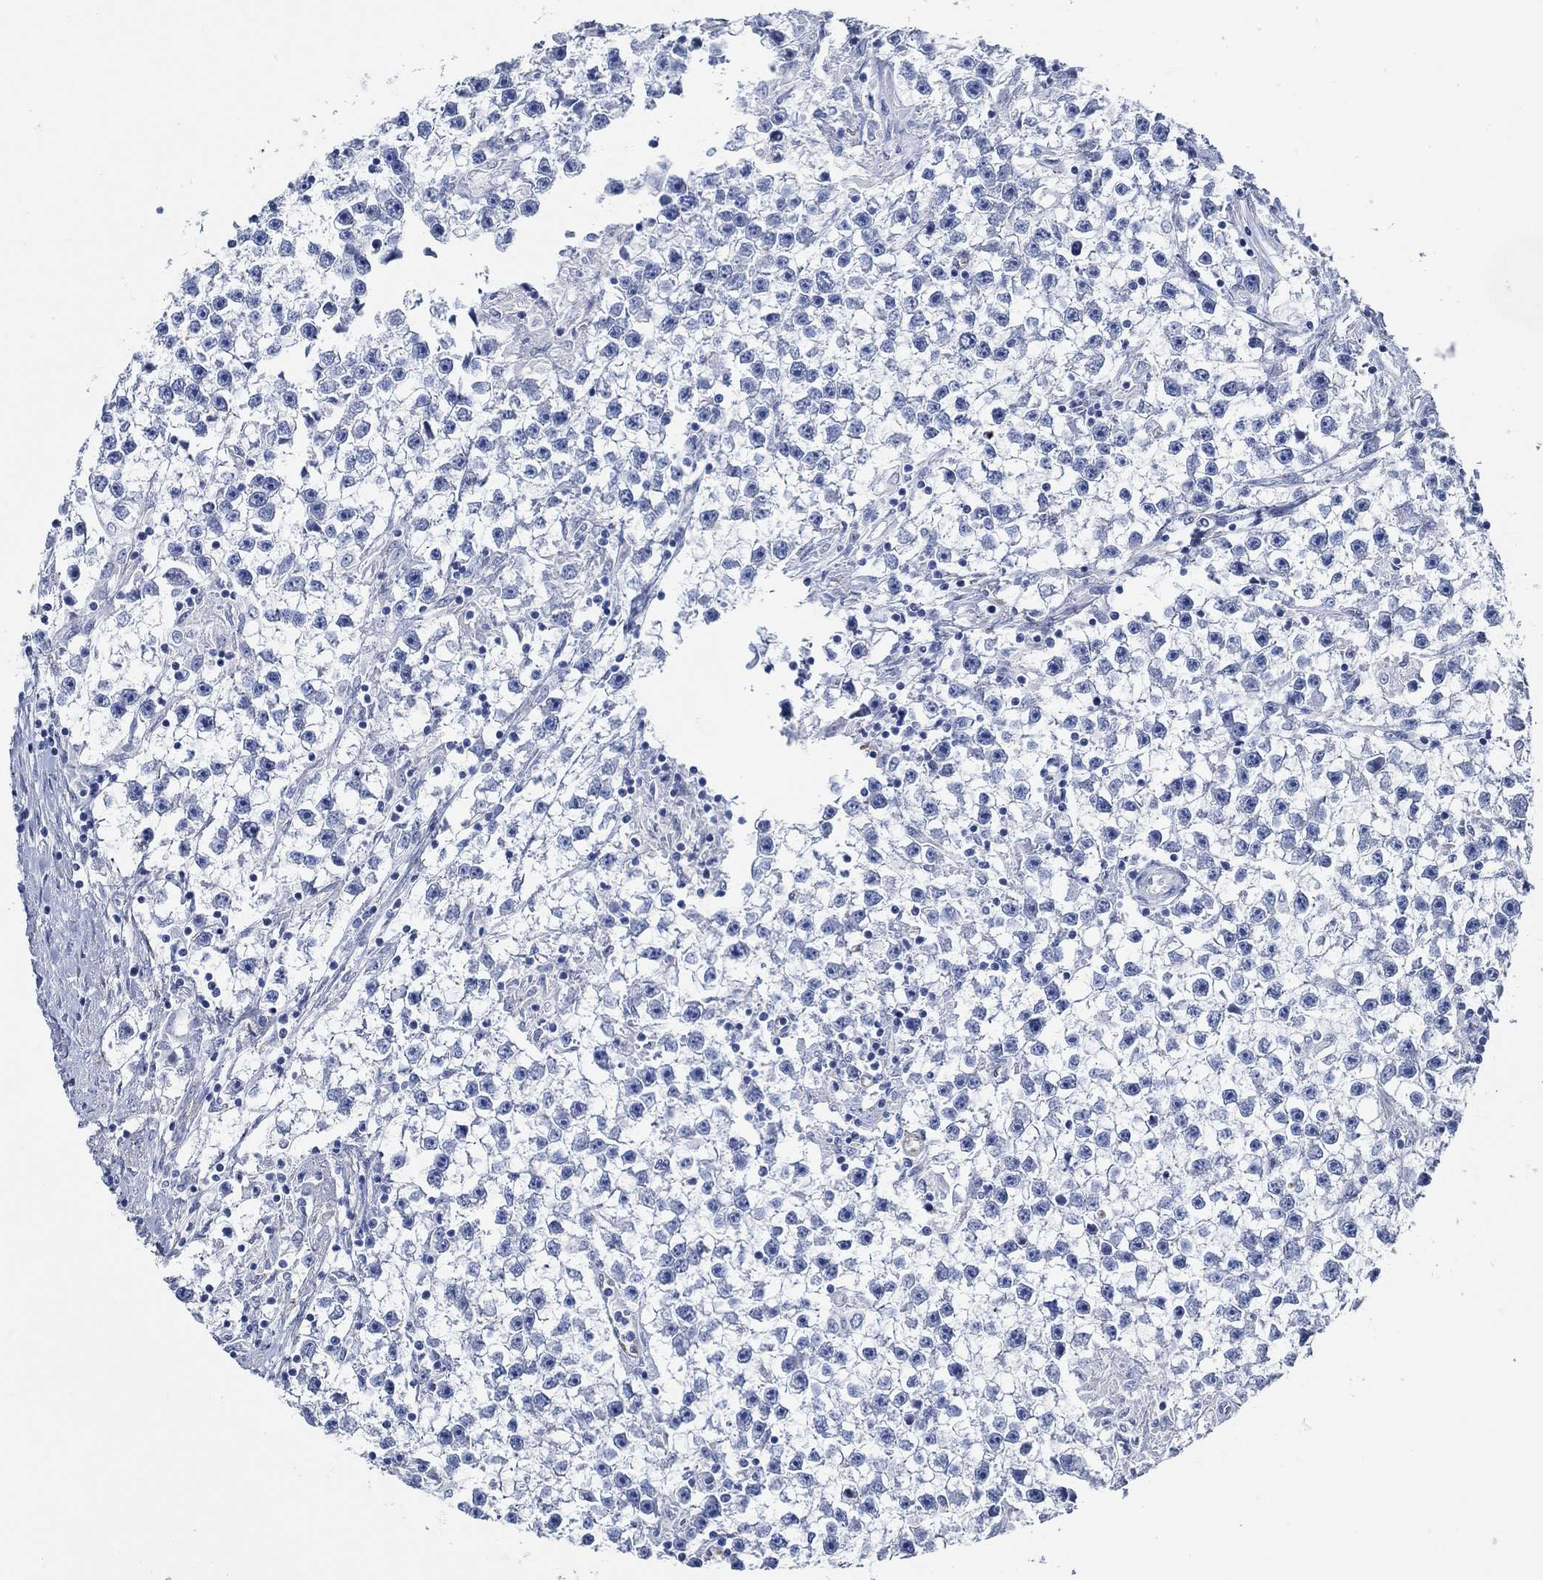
{"staining": {"intensity": "negative", "quantity": "none", "location": "none"}, "tissue": "testis cancer", "cell_type": "Tumor cells", "image_type": "cancer", "snomed": [{"axis": "morphology", "description": "Seminoma, NOS"}, {"axis": "topography", "description": "Testis"}], "caption": "Immunohistochemistry (IHC) of testis cancer demonstrates no staining in tumor cells.", "gene": "HECW2", "patient": {"sex": "male", "age": 59}}